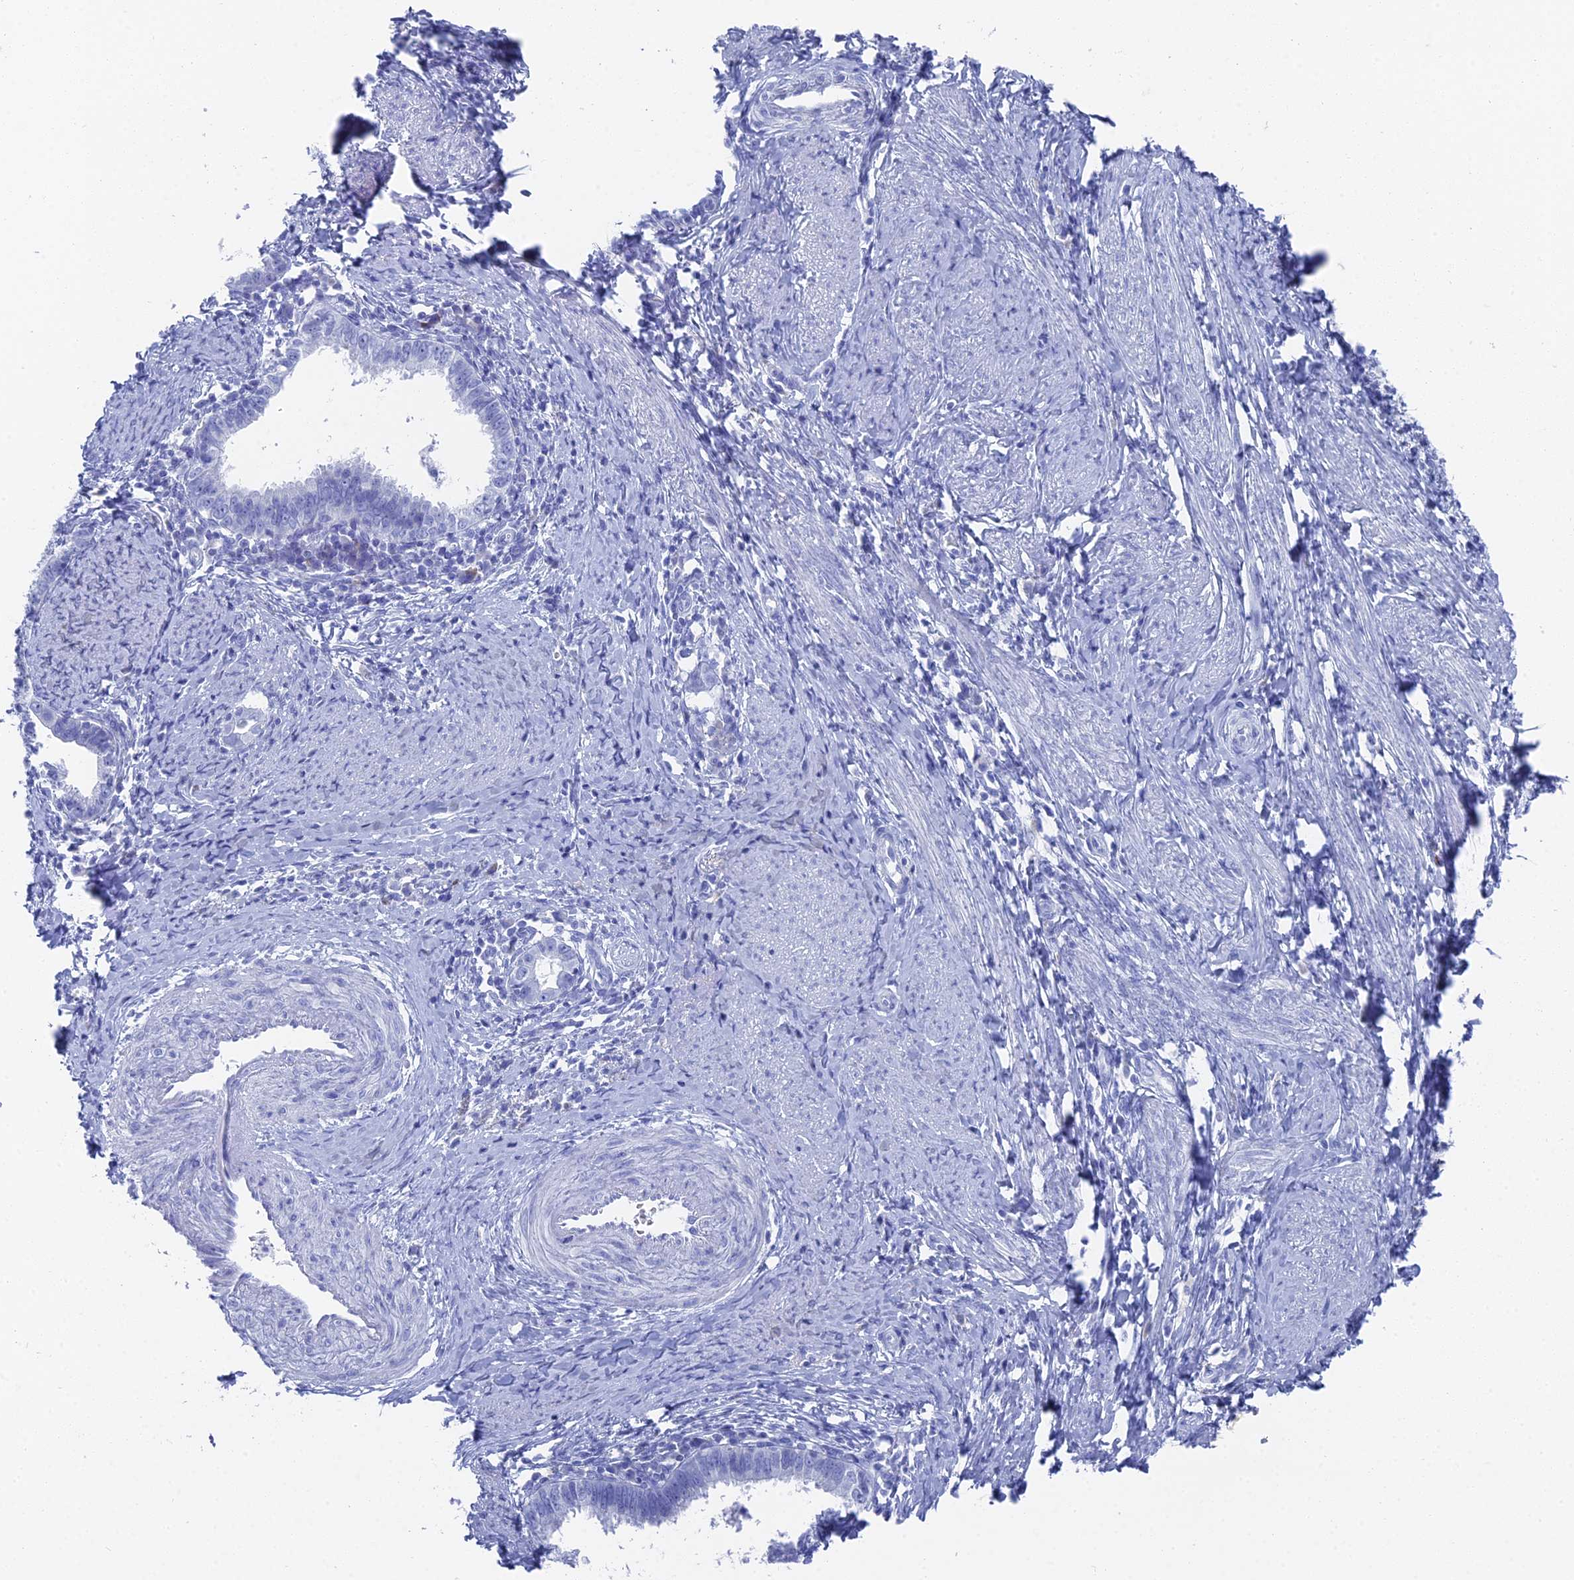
{"staining": {"intensity": "negative", "quantity": "none", "location": "none"}, "tissue": "cervical cancer", "cell_type": "Tumor cells", "image_type": "cancer", "snomed": [{"axis": "morphology", "description": "Adenocarcinoma, NOS"}, {"axis": "topography", "description": "Cervix"}], "caption": "The immunohistochemistry (IHC) image has no significant expression in tumor cells of cervical cancer (adenocarcinoma) tissue.", "gene": "ENPP3", "patient": {"sex": "female", "age": 36}}